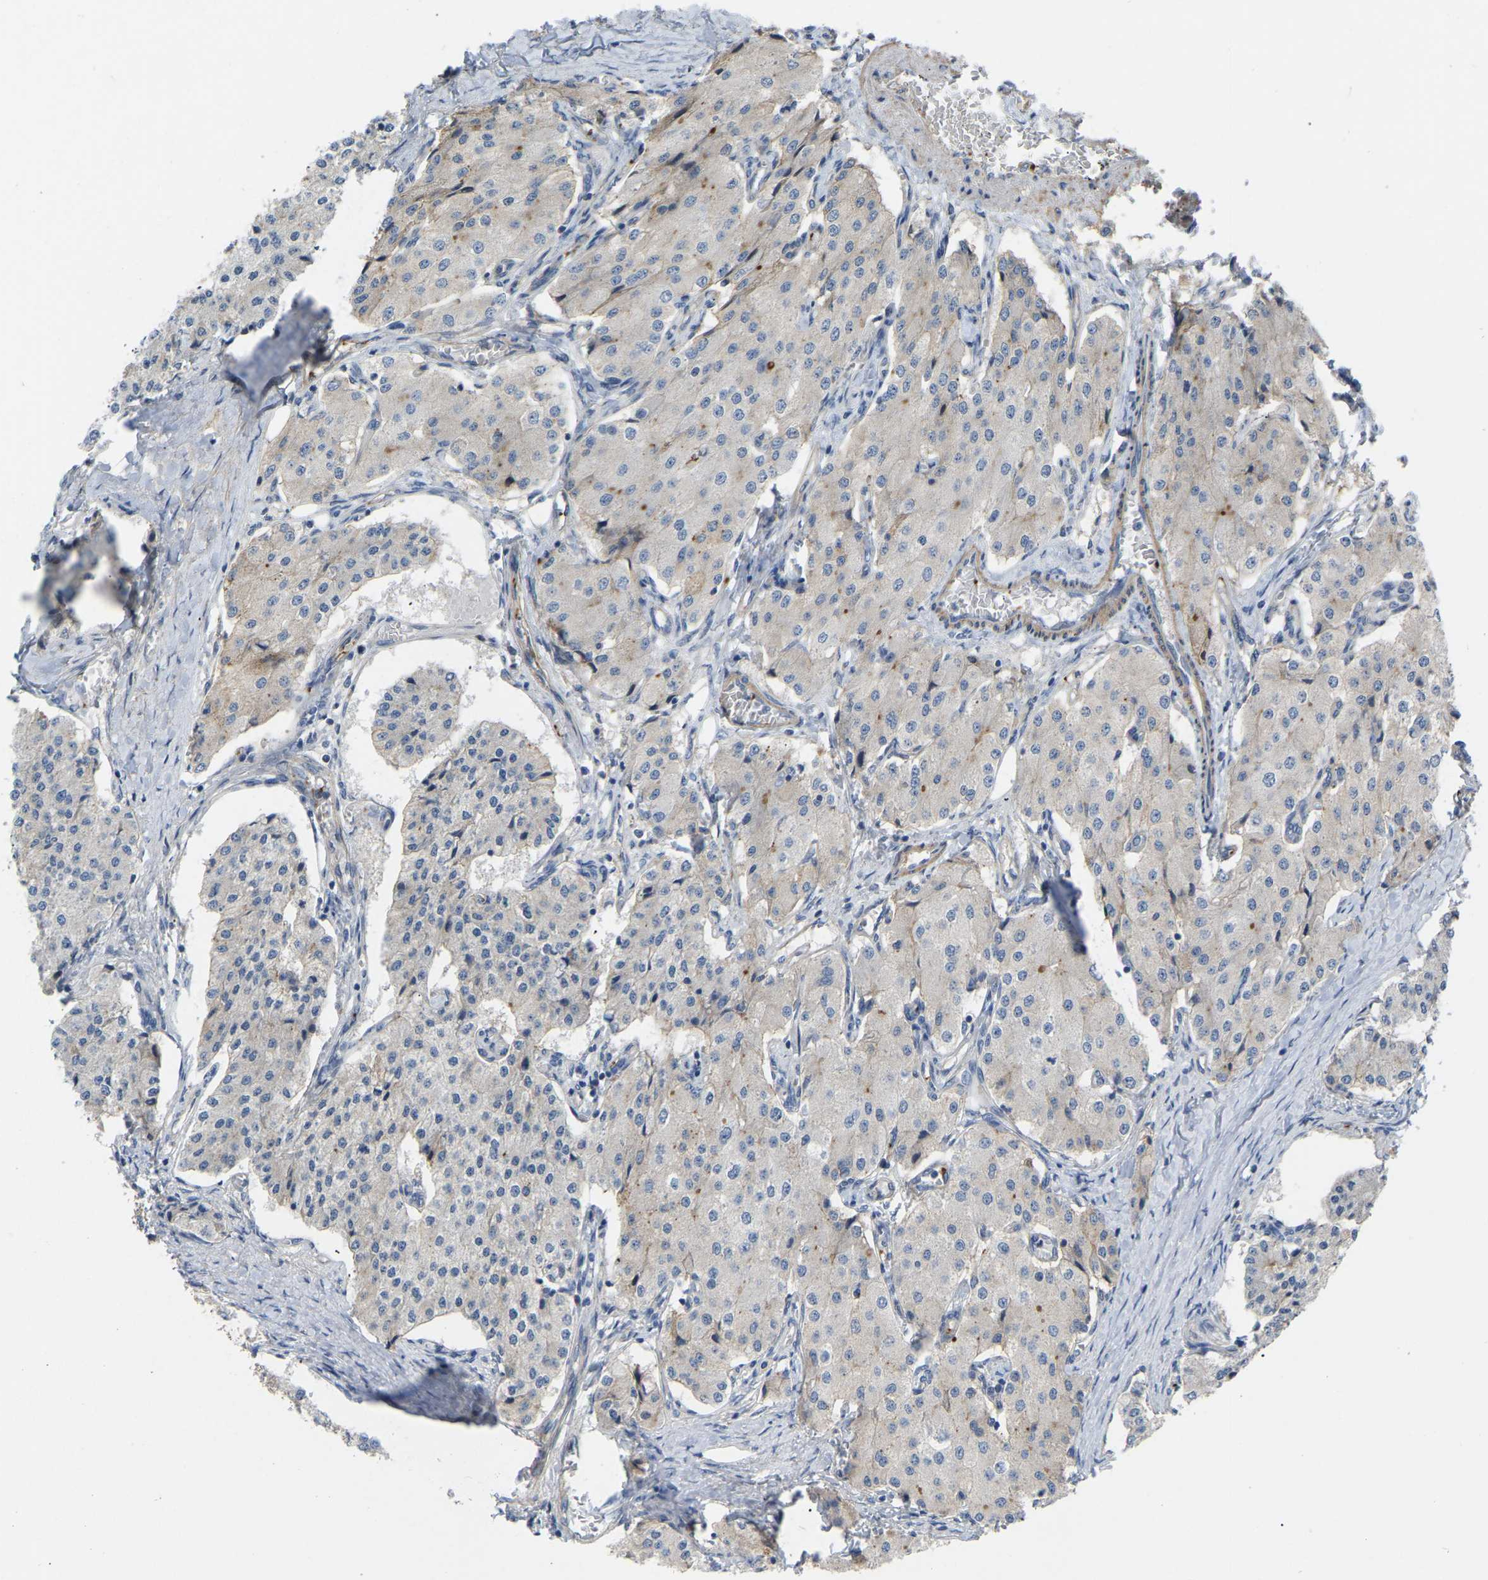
{"staining": {"intensity": "negative", "quantity": "none", "location": "none"}, "tissue": "carcinoid", "cell_type": "Tumor cells", "image_type": "cancer", "snomed": [{"axis": "morphology", "description": "Carcinoid, malignant, NOS"}, {"axis": "topography", "description": "Colon"}], "caption": "Immunohistochemical staining of human carcinoid demonstrates no significant staining in tumor cells.", "gene": "ZNF449", "patient": {"sex": "female", "age": 52}}